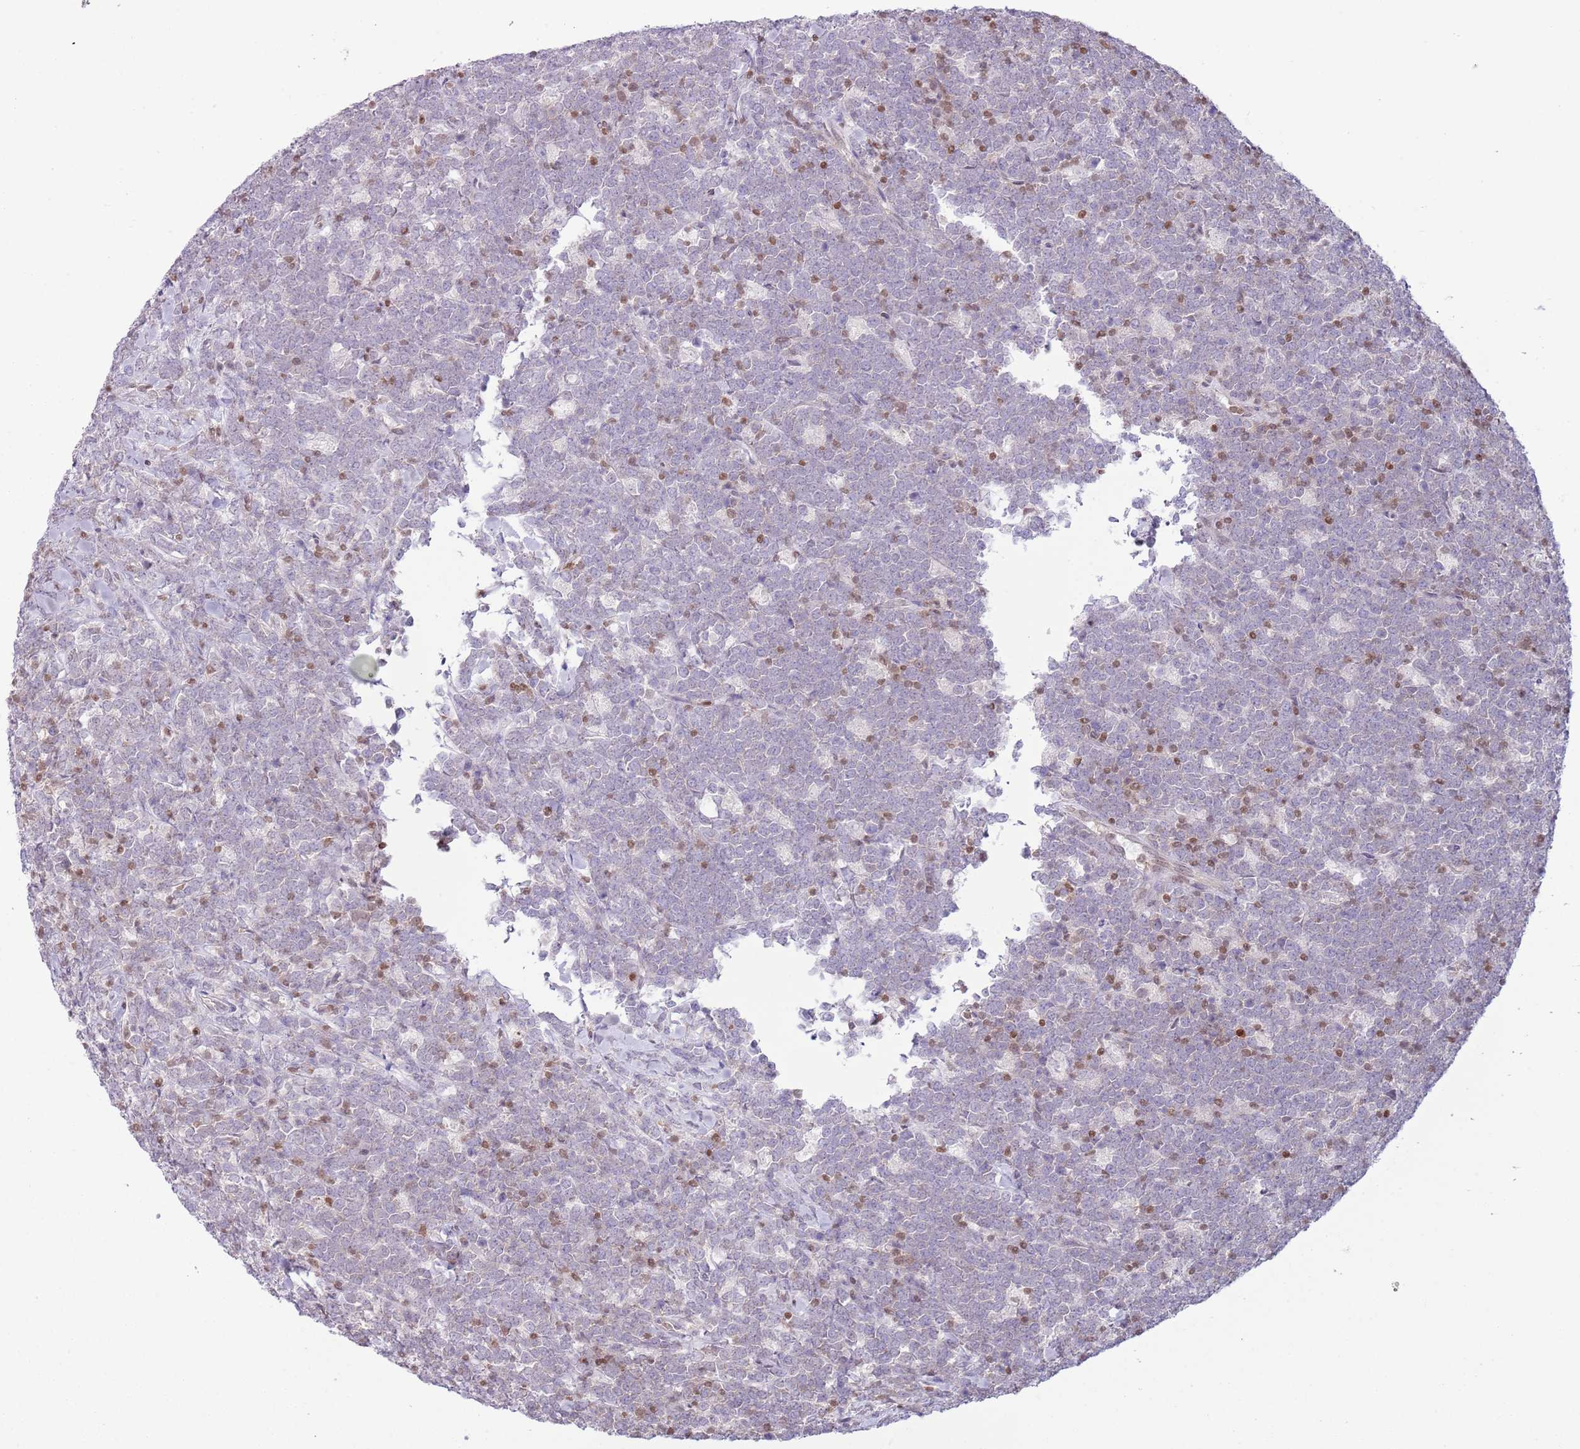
{"staining": {"intensity": "negative", "quantity": "none", "location": "none"}, "tissue": "lymphoma", "cell_type": "Tumor cells", "image_type": "cancer", "snomed": [{"axis": "morphology", "description": "Malignant lymphoma, non-Hodgkin's type, High grade"}, {"axis": "topography", "description": "Small intestine"}], "caption": "Immunohistochemistry (IHC) micrograph of neoplastic tissue: human malignant lymphoma, non-Hodgkin's type (high-grade) stained with DAB reveals no significant protein positivity in tumor cells. Brightfield microscopy of immunohistochemistry (IHC) stained with DAB (3,3'-diaminobenzidine) (brown) and hematoxylin (blue), captured at high magnification.", "gene": "SELENOH", "patient": {"sex": "male", "age": 8}}